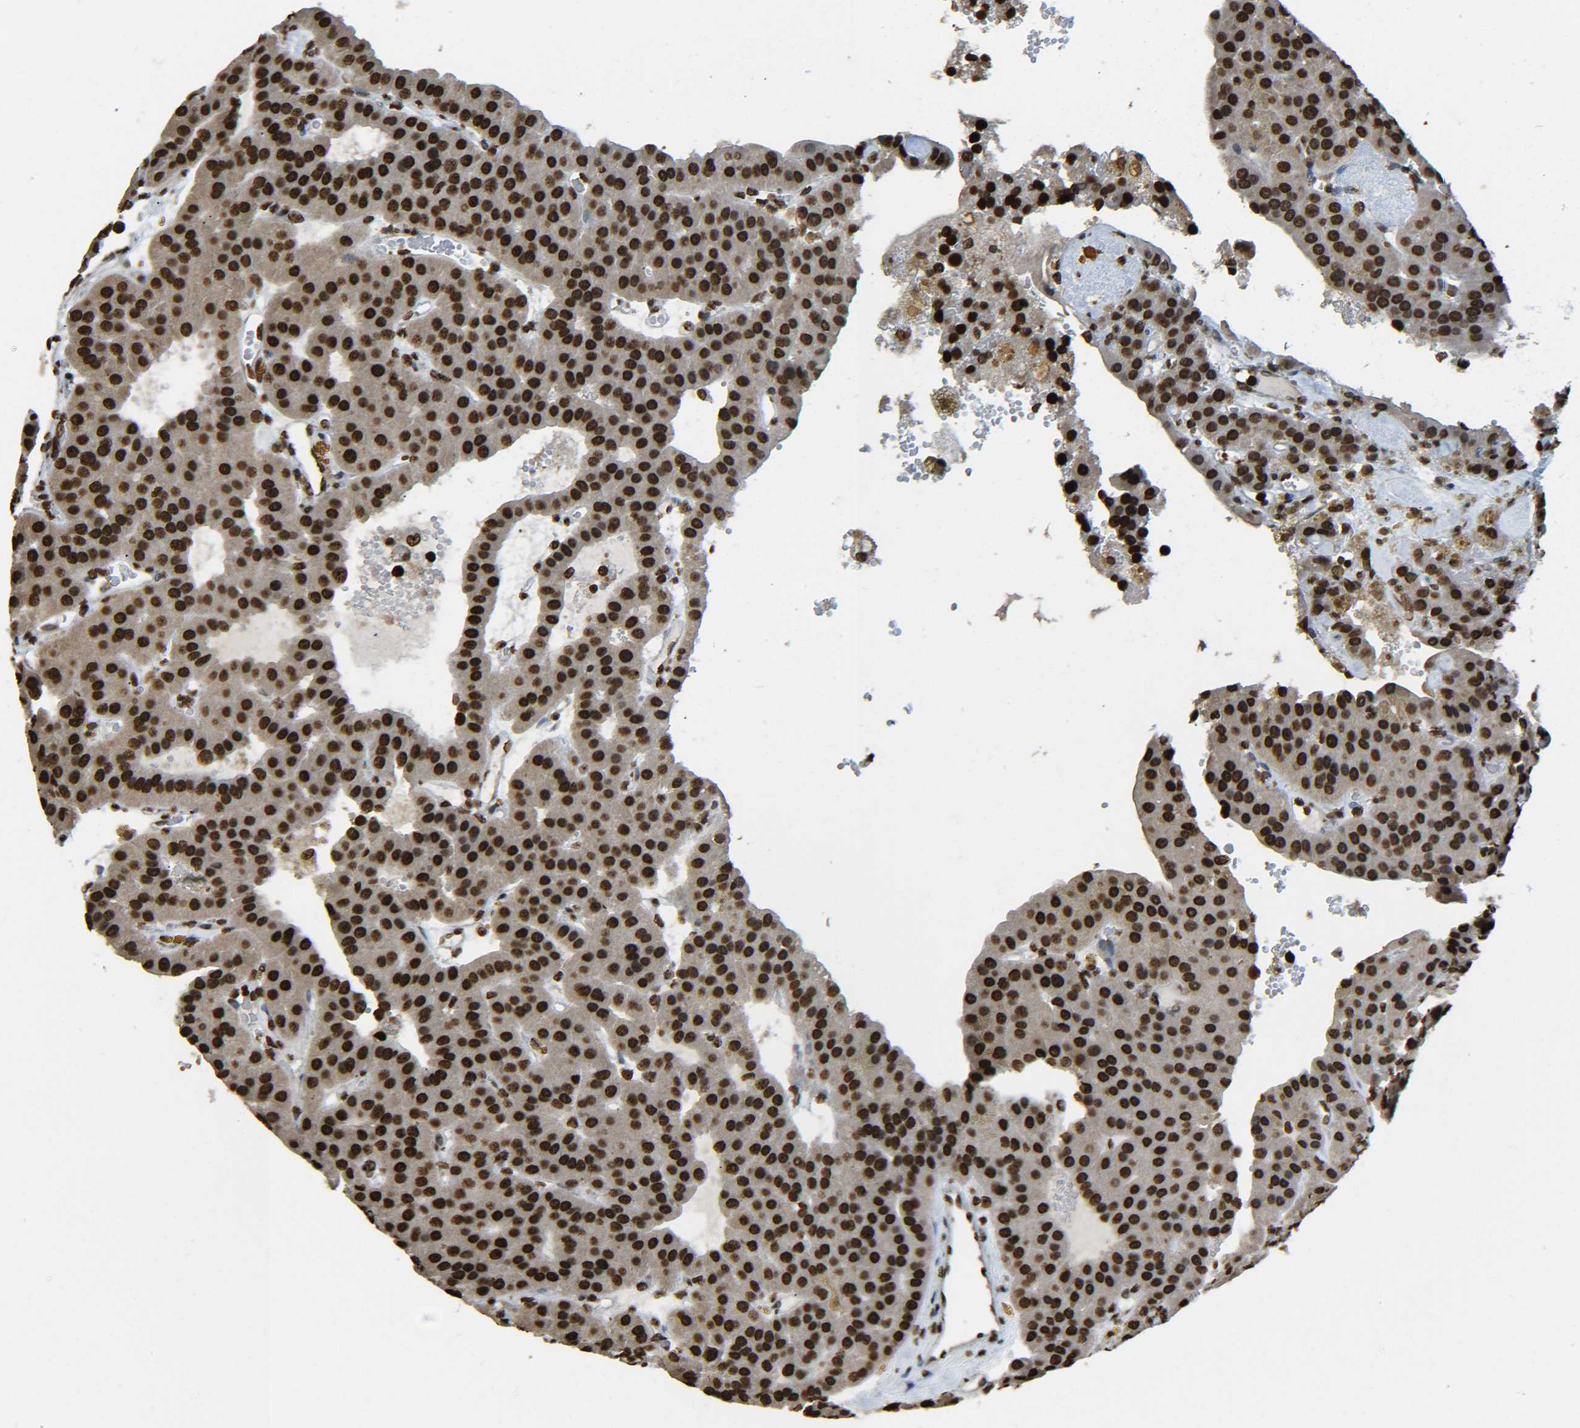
{"staining": {"intensity": "strong", "quantity": ">75%", "location": "nuclear"}, "tissue": "parathyroid gland", "cell_type": "Glandular cells", "image_type": "normal", "snomed": [{"axis": "morphology", "description": "Normal tissue, NOS"}, {"axis": "morphology", "description": "Adenoma, NOS"}, {"axis": "topography", "description": "Parathyroid gland"}], "caption": "DAB immunohistochemical staining of normal parathyroid gland demonstrates strong nuclear protein staining in approximately >75% of glandular cells.", "gene": "H4C16", "patient": {"sex": "female", "age": 86}}